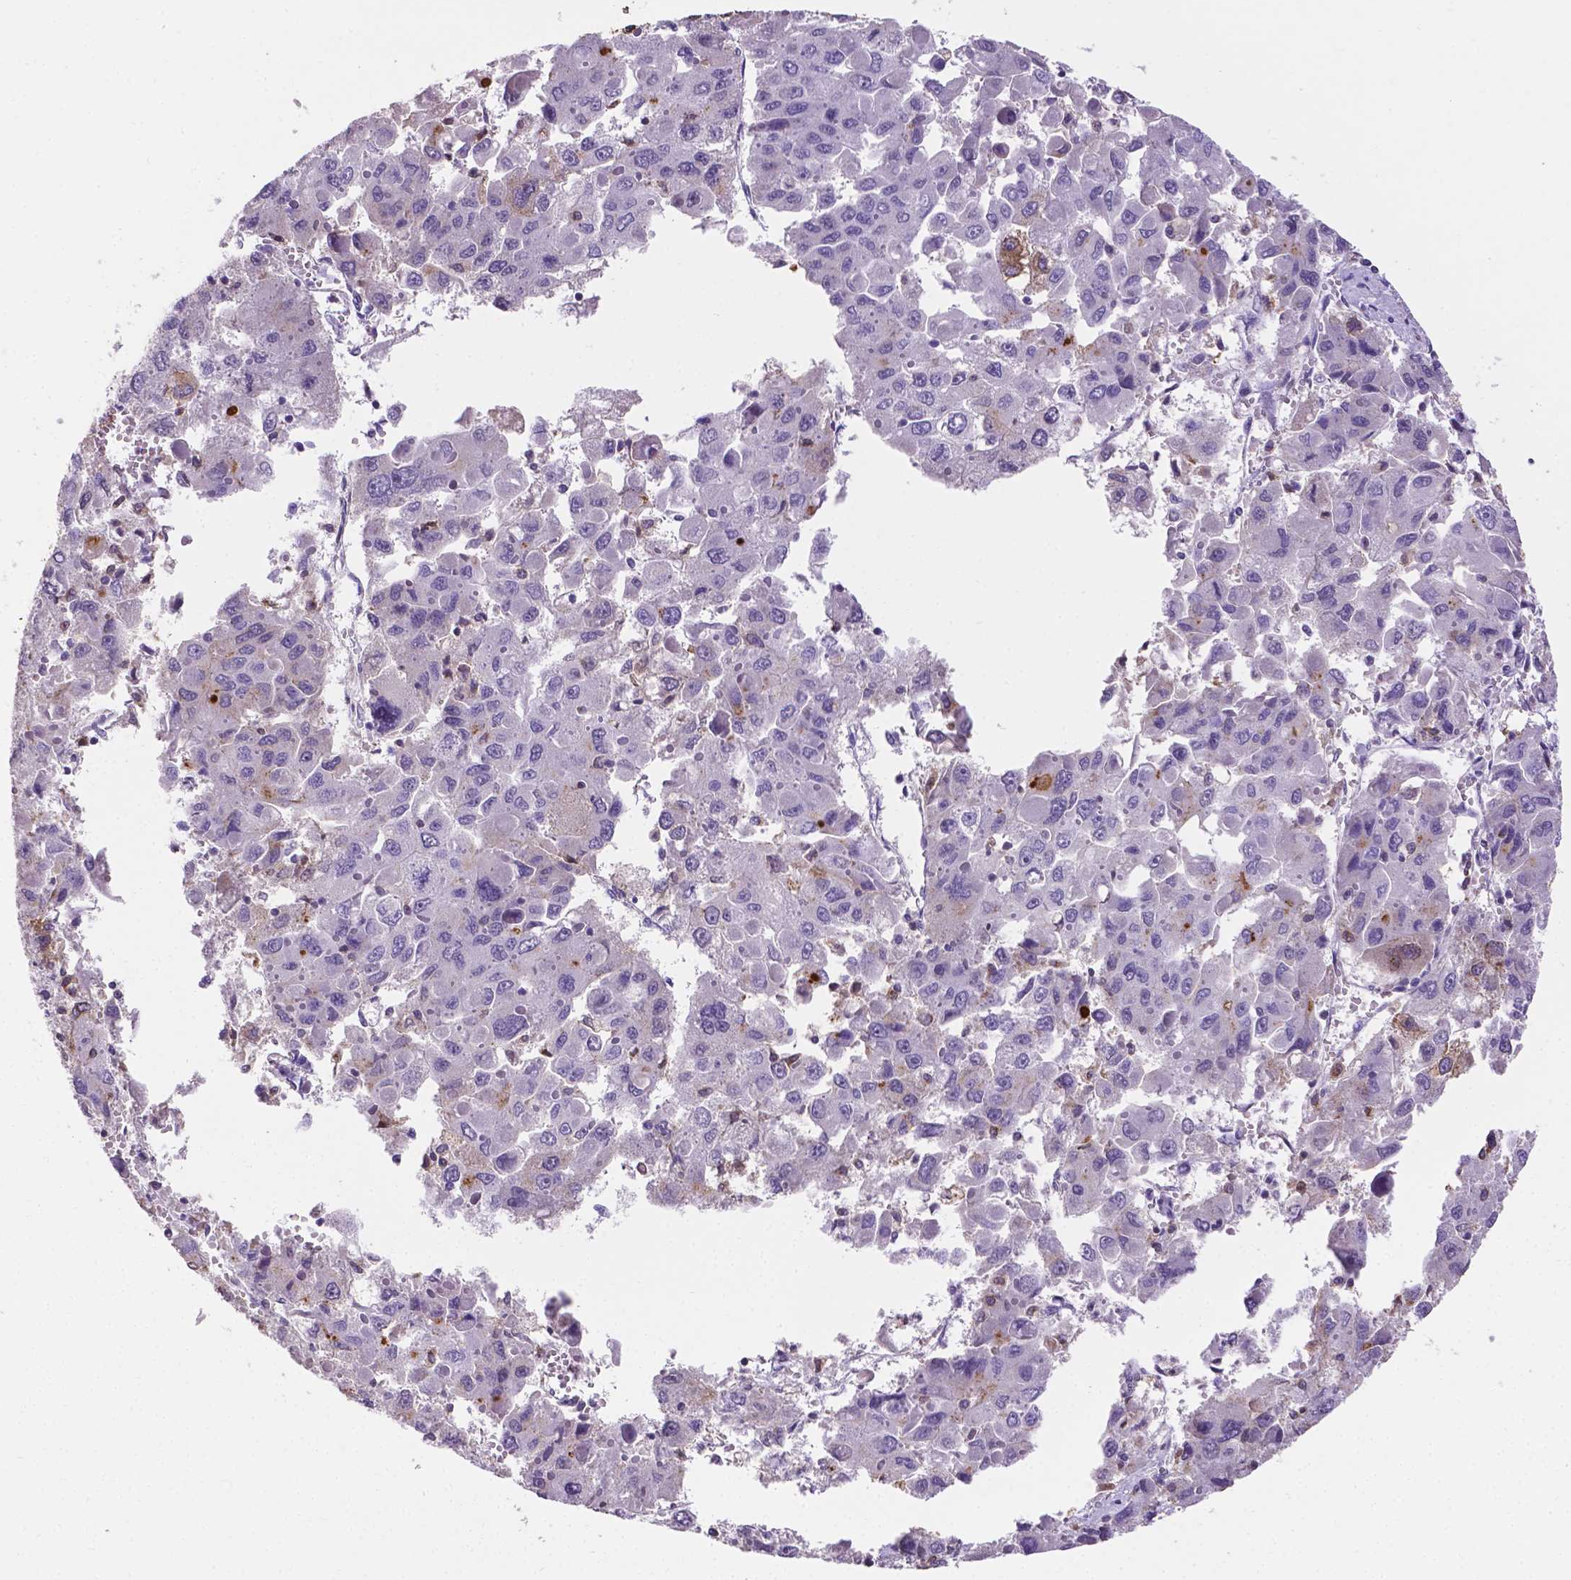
{"staining": {"intensity": "negative", "quantity": "none", "location": "none"}, "tissue": "liver cancer", "cell_type": "Tumor cells", "image_type": "cancer", "snomed": [{"axis": "morphology", "description": "Carcinoma, Hepatocellular, NOS"}, {"axis": "topography", "description": "Liver"}], "caption": "Tumor cells are negative for brown protein staining in hepatocellular carcinoma (liver).", "gene": "APOE", "patient": {"sex": "female", "age": 41}}